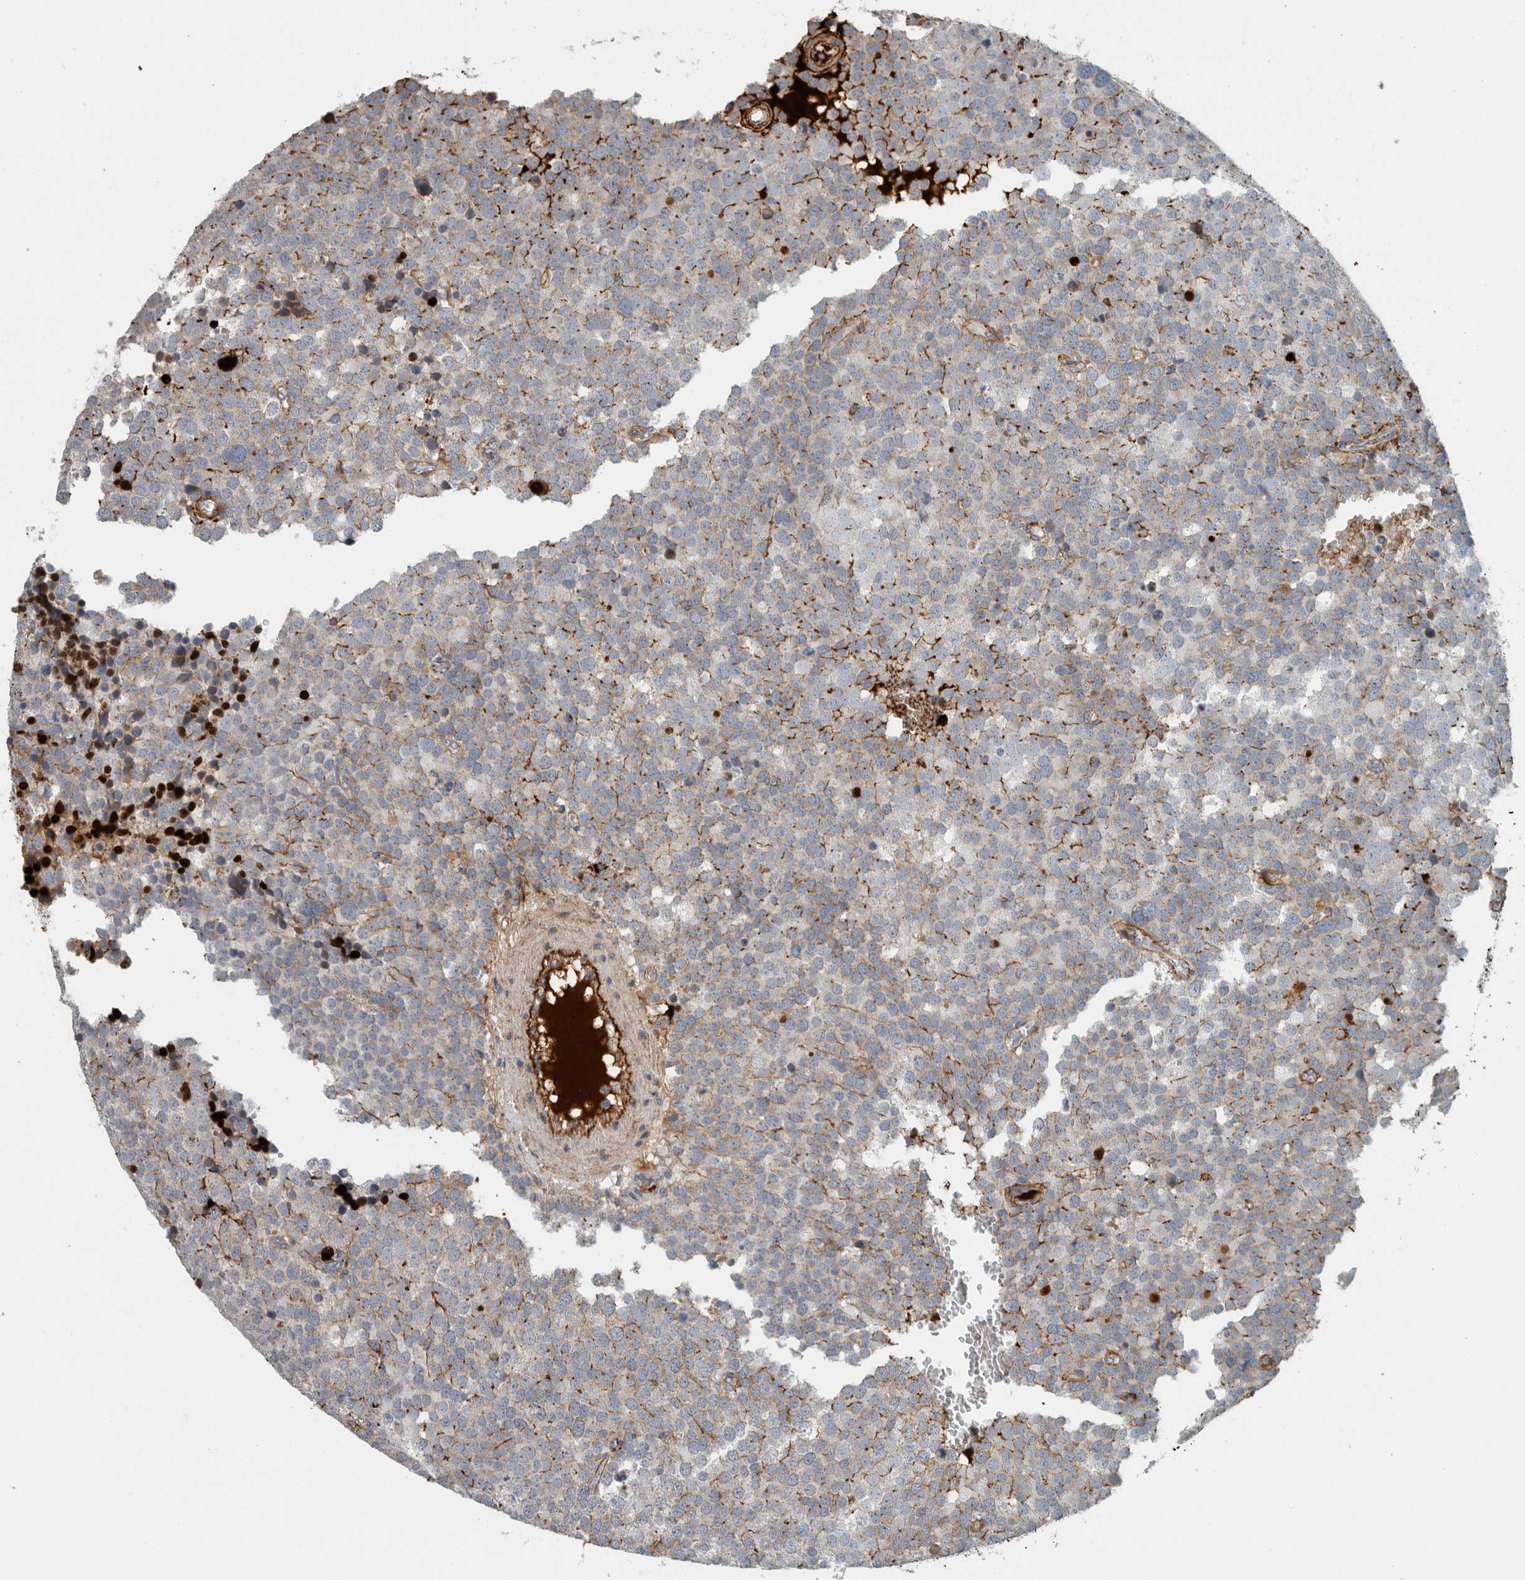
{"staining": {"intensity": "weak", "quantity": ">75%", "location": "cytoplasmic/membranous"}, "tissue": "testis cancer", "cell_type": "Tumor cells", "image_type": "cancer", "snomed": [{"axis": "morphology", "description": "Seminoma, NOS"}, {"axis": "topography", "description": "Testis"}], "caption": "A photomicrograph of human testis seminoma stained for a protein reveals weak cytoplasmic/membranous brown staining in tumor cells.", "gene": "FN1", "patient": {"sex": "male", "age": 71}}